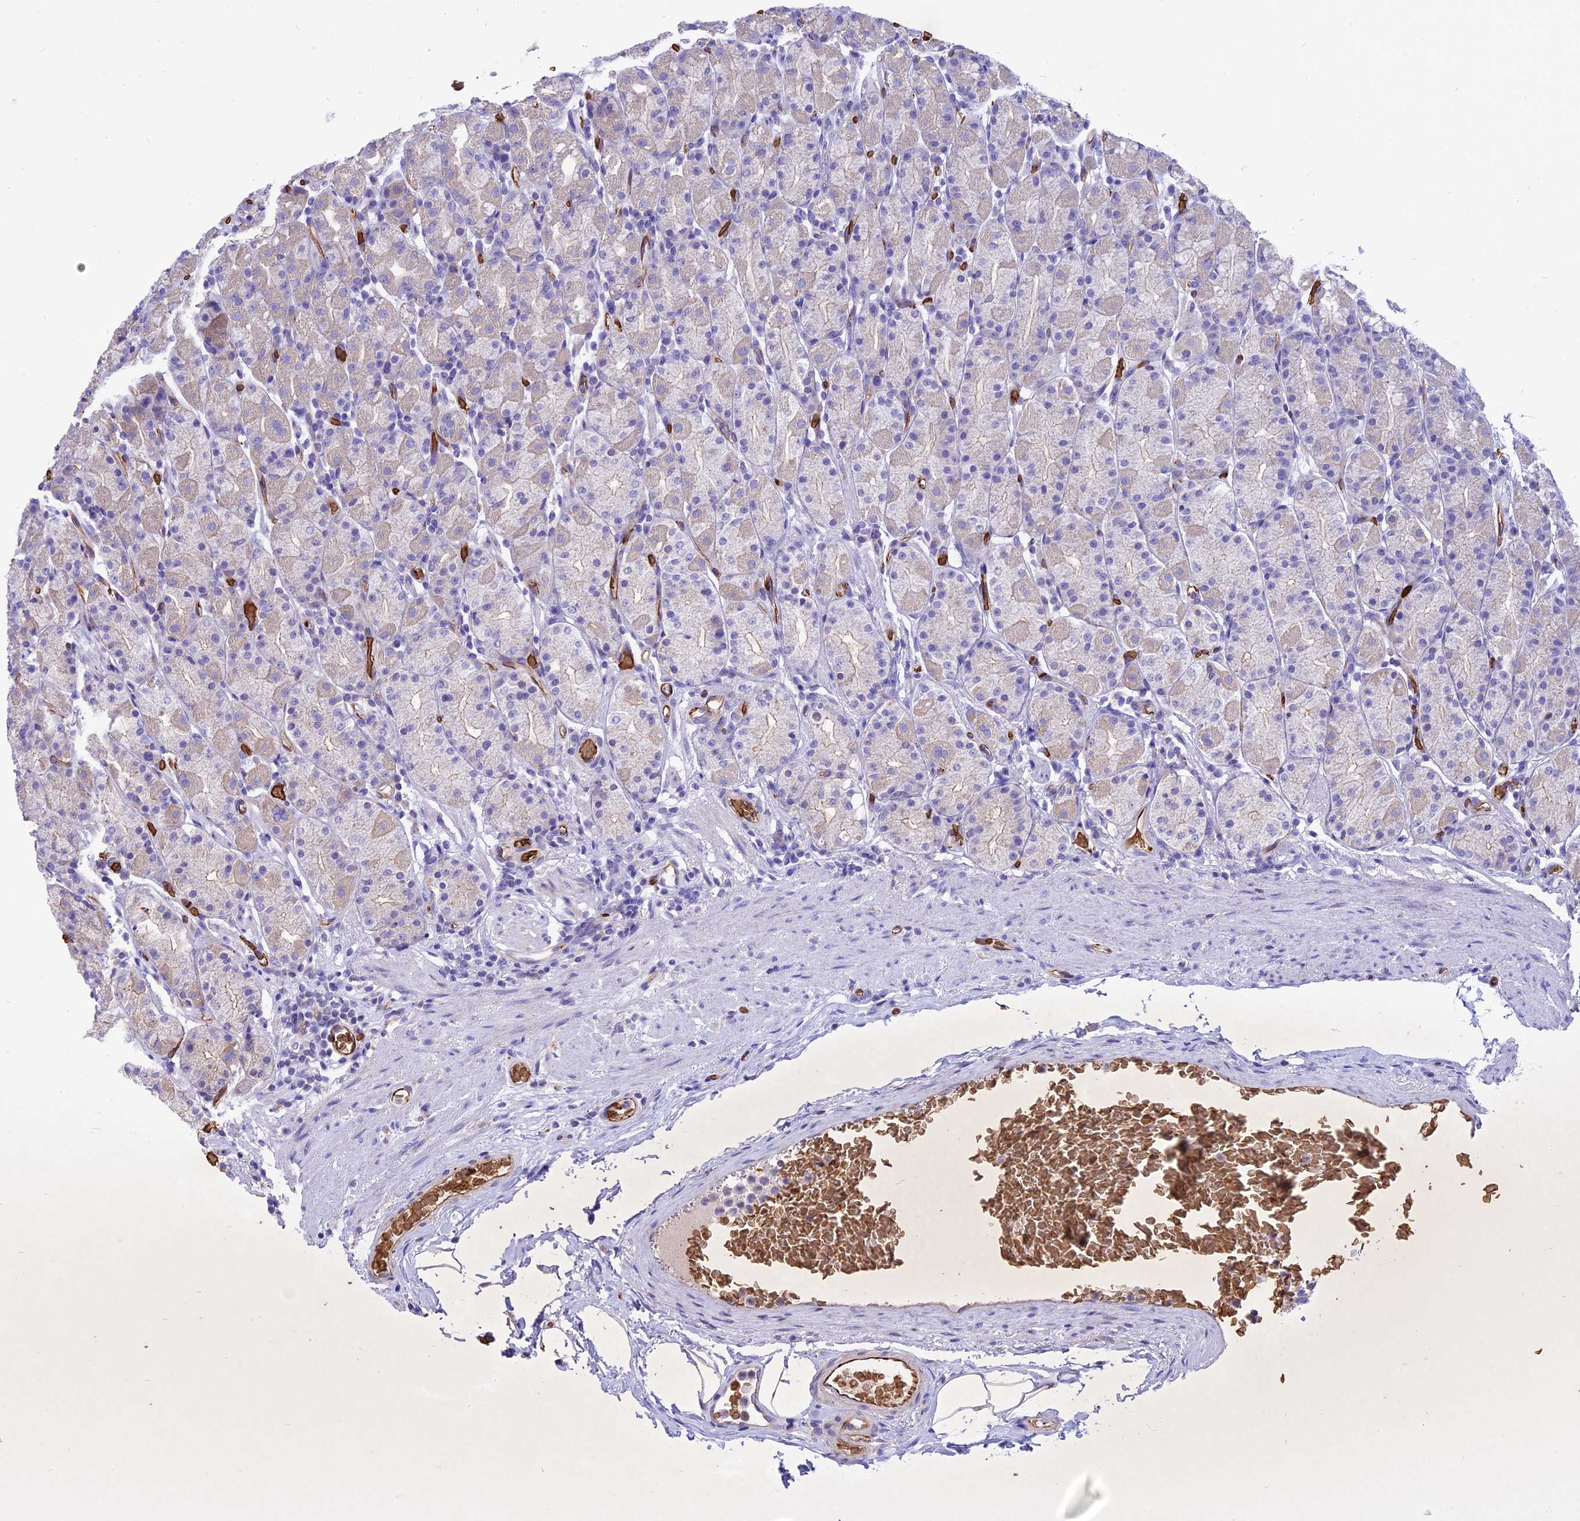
{"staining": {"intensity": "negative", "quantity": "none", "location": "none"}, "tissue": "stomach", "cell_type": "Glandular cells", "image_type": "normal", "snomed": [{"axis": "morphology", "description": "Normal tissue, NOS"}, {"axis": "topography", "description": "Stomach, upper"}, {"axis": "topography", "description": "Stomach, lower"}, {"axis": "topography", "description": "Small intestine"}], "caption": "A high-resolution histopathology image shows IHC staining of normal stomach, which demonstrates no significant expression in glandular cells.", "gene": "TTC4", "patient": {"sex": "male", "age": 68}}